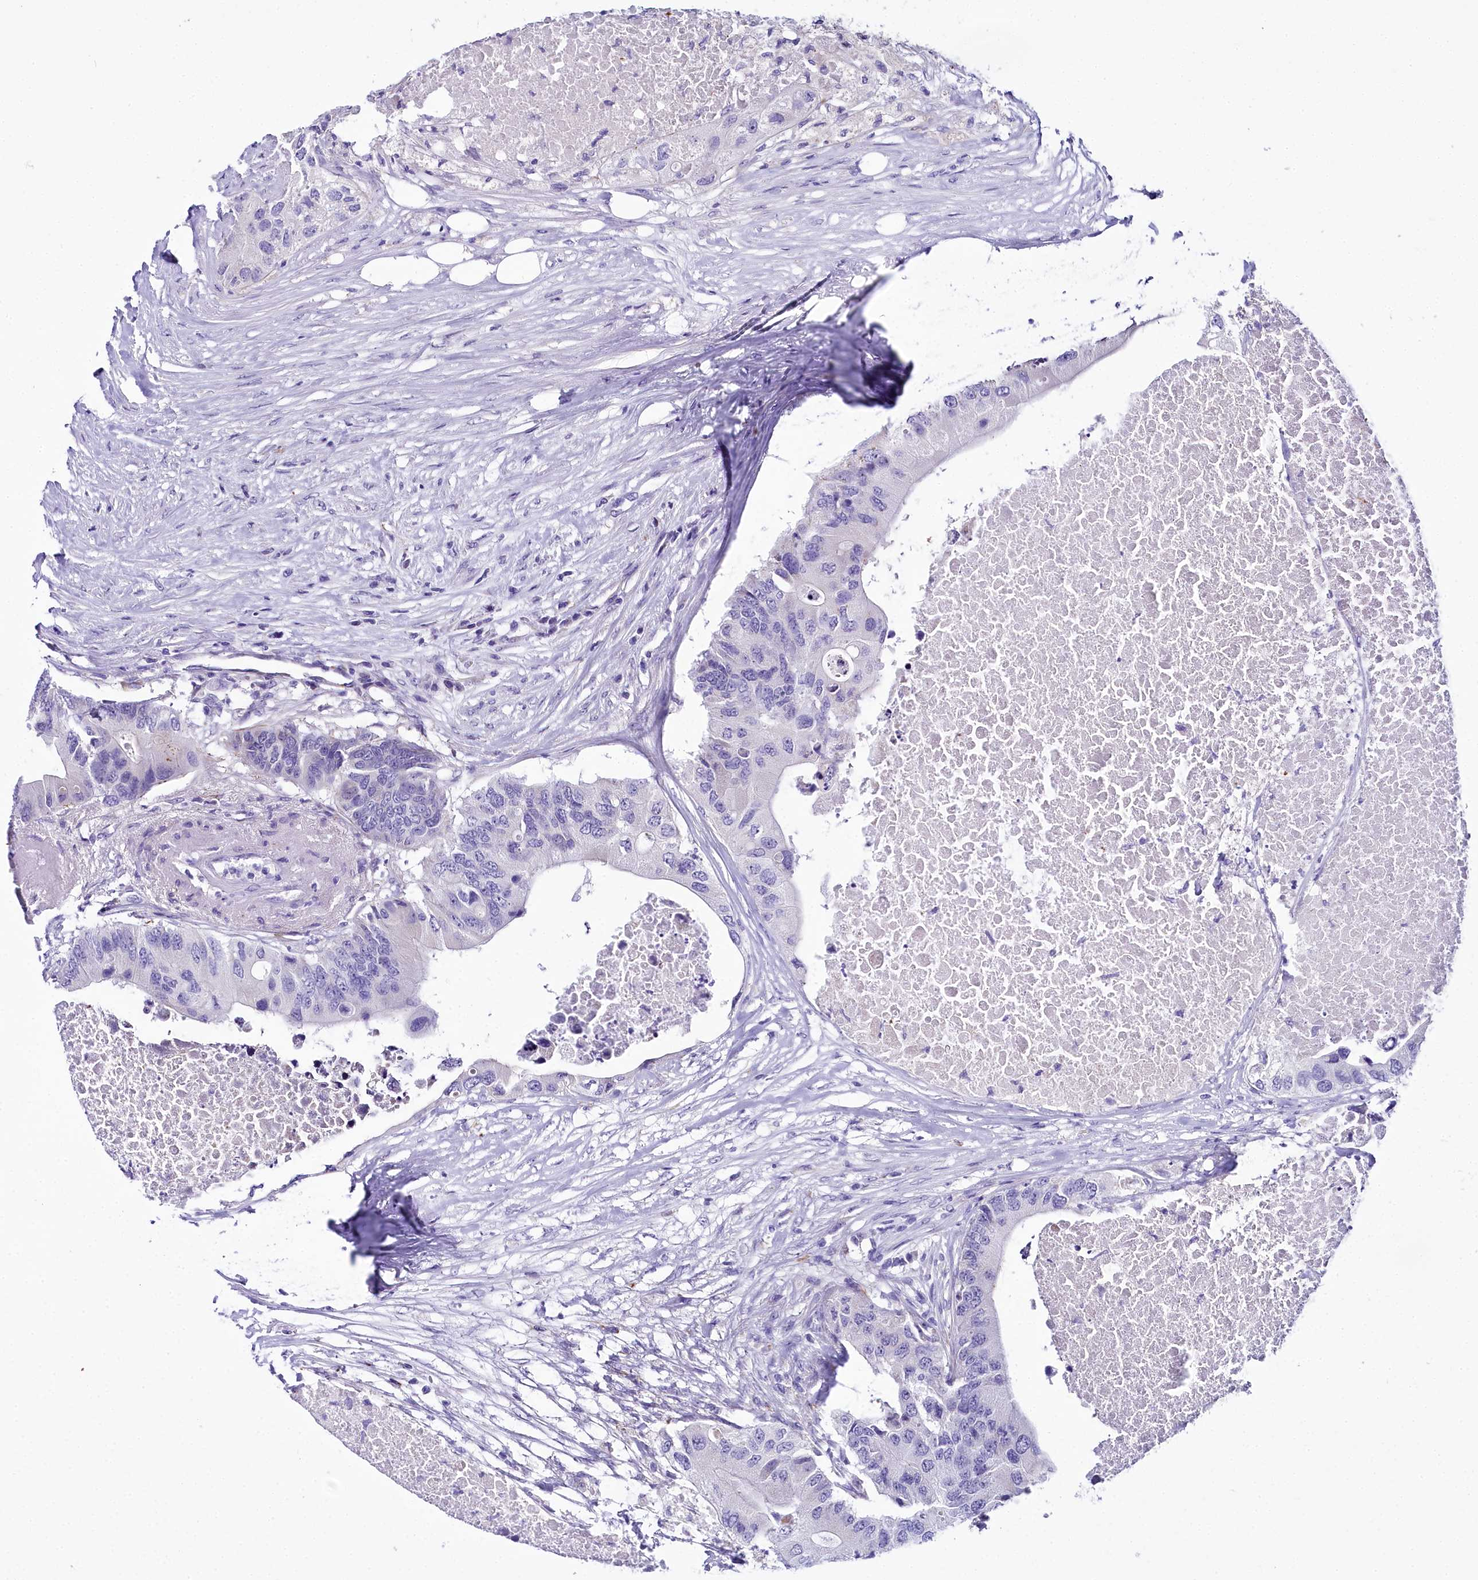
{"staining": {"intensity": "negative", "quantity": "none", "location": "none"}, "tissue": "colorectal cancer", "cell_type": "Tumor cells", "image_type": "cancer", "snomed": [{"axis": "morphology", "description": "Adenocarcinoma, NOS"}, {"axis": "topography", "description": "Colon"}], "caption": "Immunohistochemistry histopathology image of adenocarcinoma (colorectal) stained for a protein (brown), which displays no expression in tumor cells. (DAB (3,3'-diaminobenzidine) IHC visualized using brightfield microscopy, high magnification).", "gene": "TIMM22", "patient": {"sex": "male", "age": 71}}